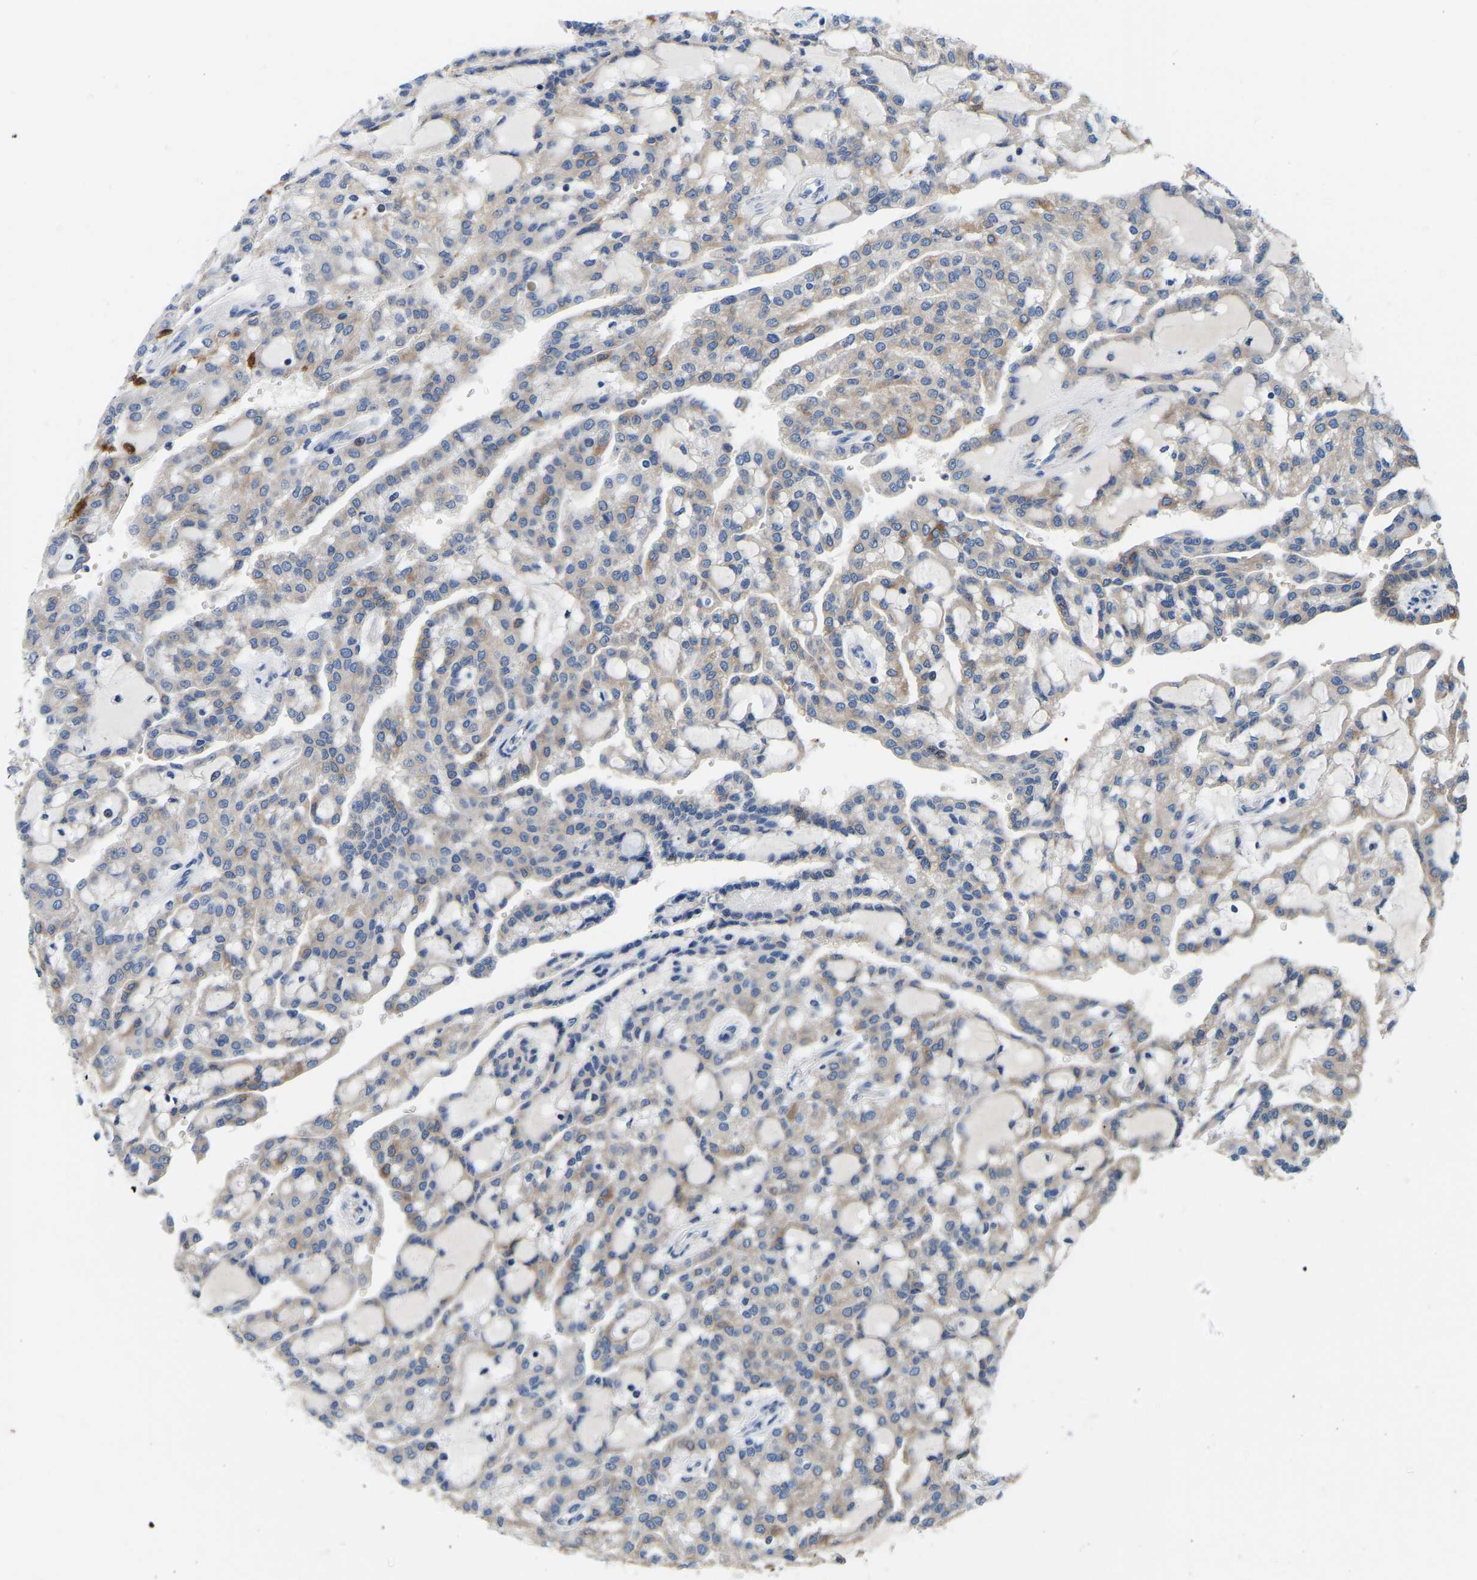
{"staining": {"intensity": "moderate", "quantity": "<25%", "location": "cytoplasmic/membranous"}, "tissue": "renal cancer", "cell_type": "Tumor cells", "image_type": "cancer", "snomed": [{"axis": "morphology", "description": "Adenocarcinoma, NOS"}, {"axis": "topography", "description": "Kidney"}], "caption": "IHC (DAB (3,3'-diaminobenzidine)) staining of human renal cancer (adenocarcinoma) exhibits moderate cytoplasmic/membranous protein expression in about <25% of tumor cells.", "gene": "RAB27B", "patient": {"sex": "male", "age": 63}}